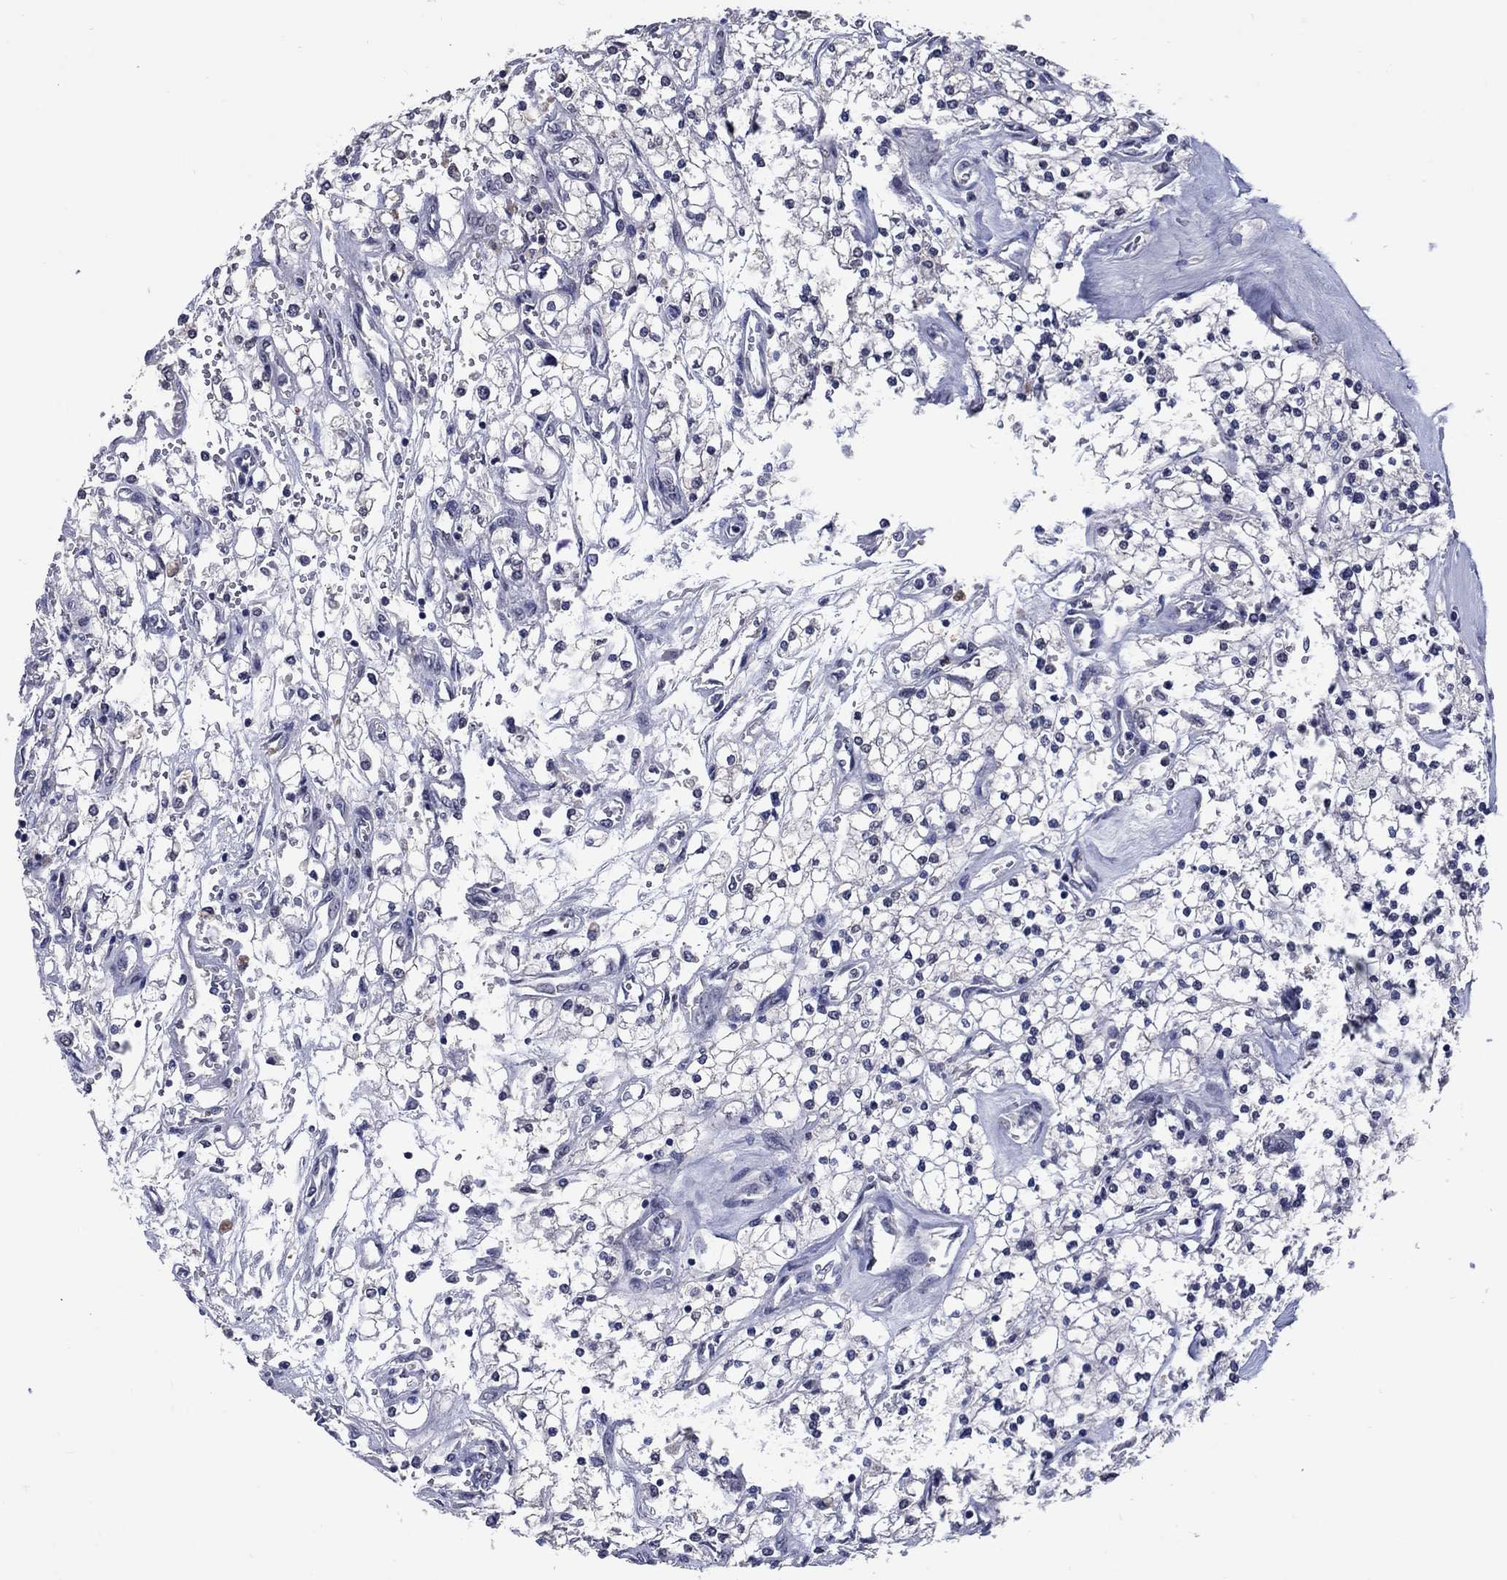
{"staining": {"intensity": "negative", "quantity": "none", "location": "none"}, "tissue": "renal cancer", "cell_type": "Tumor cells", "image_type": "cancer", "snomed": [{"axis": "morphology", "description": "Adenocarcinoma, NOS"}, {"axis": "topography", "description": "Kidney"}], "caption": "Tumor cells show no significant staining in renal cancer.", "gene": "TYMS", "patient": {"sex": "male", "age": 80}}